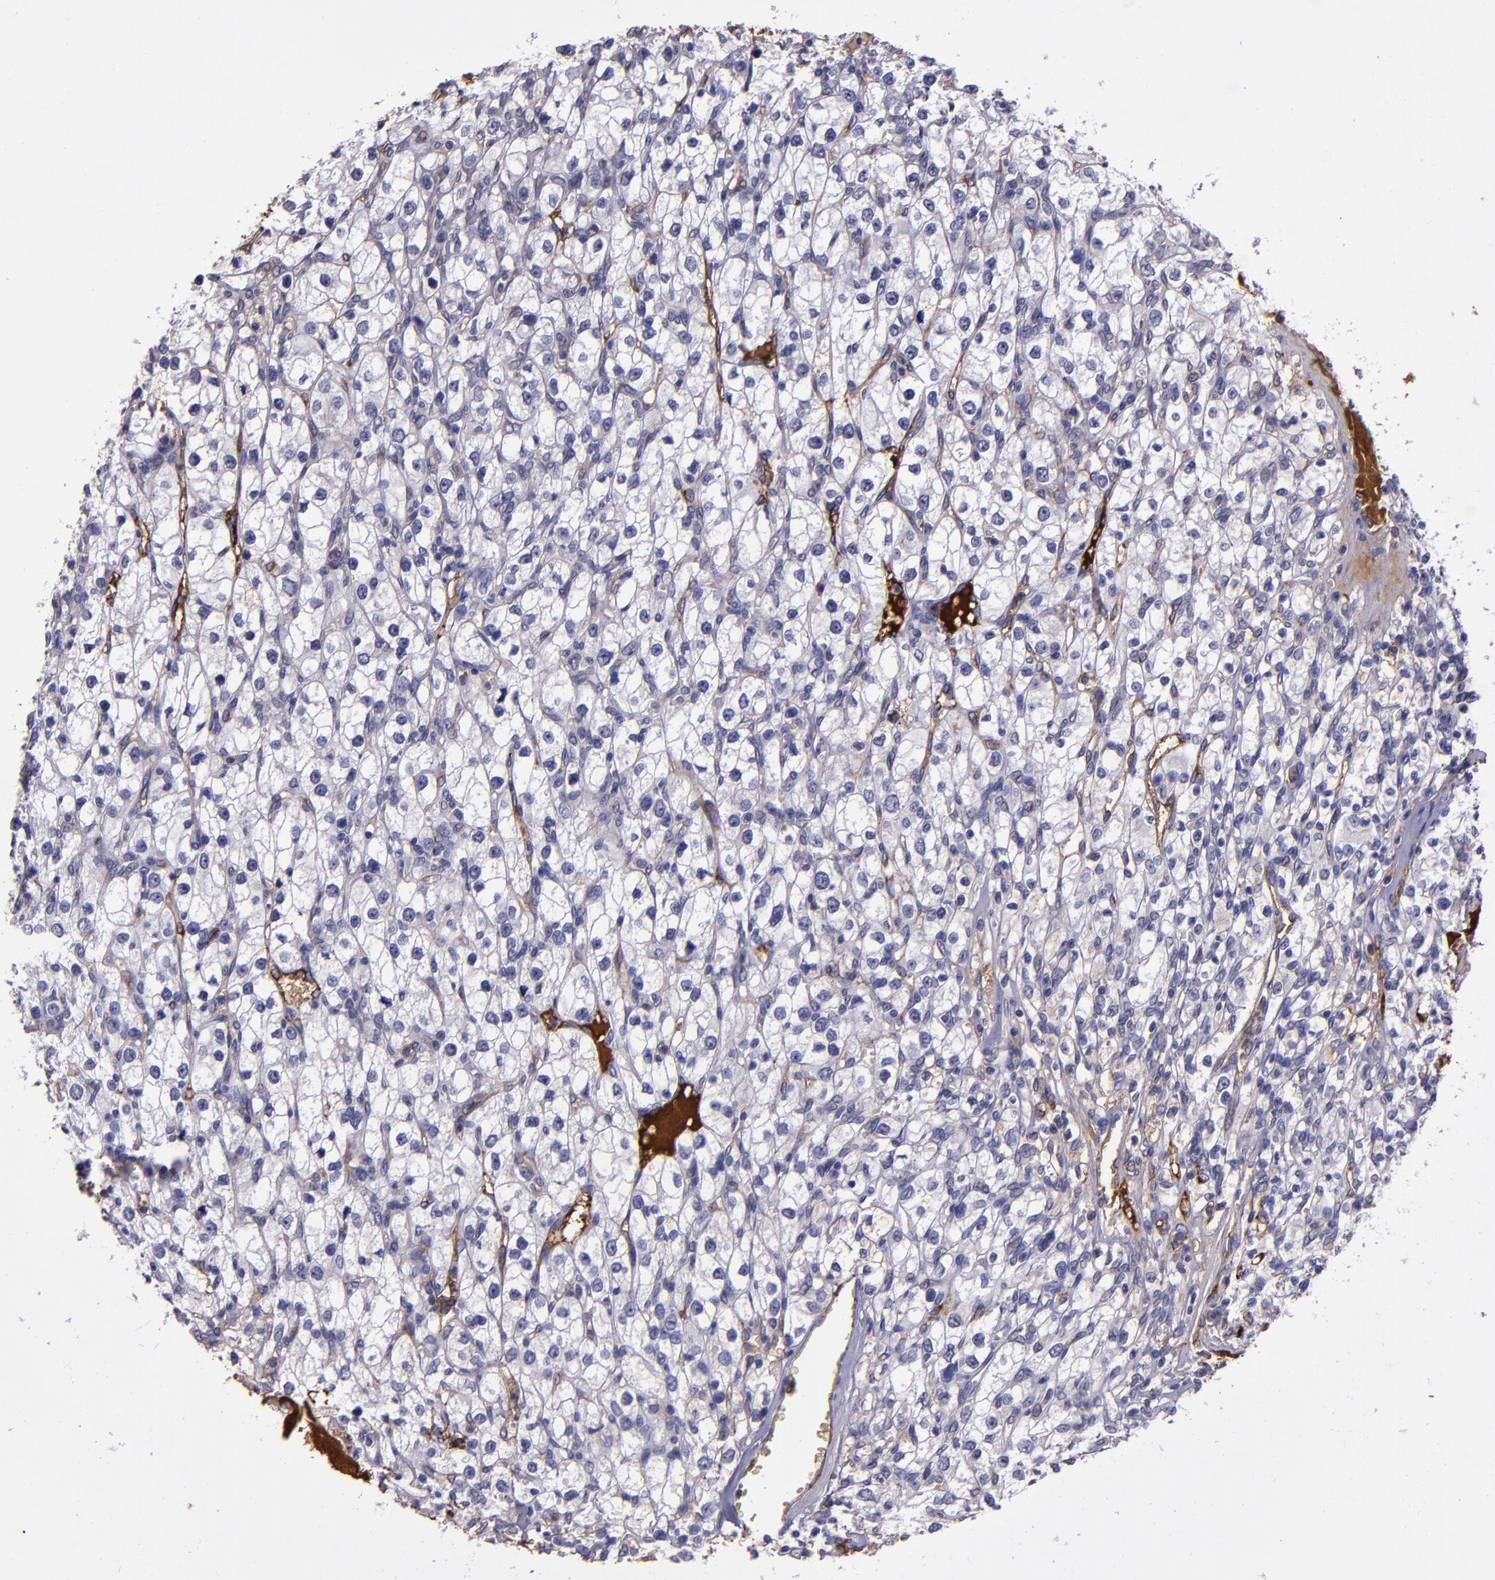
{"staining": {"intensity": "negative", "quantity": "none", "location": "none"}, "tissue": "renal cancer", "cell_type": "Tumor cells", "image_type": "cancer", "snomed": [{"axis": "morphology", "description": "Adenocarcinoma, NOS"}, {"axis": "topography", "description": "Kidney"}], "caption": "Tumor cells are negative for protein expression in human renal adenocarcinoma.", "gene": "A2M", "patient": {"sex": "female", "age": 62}}